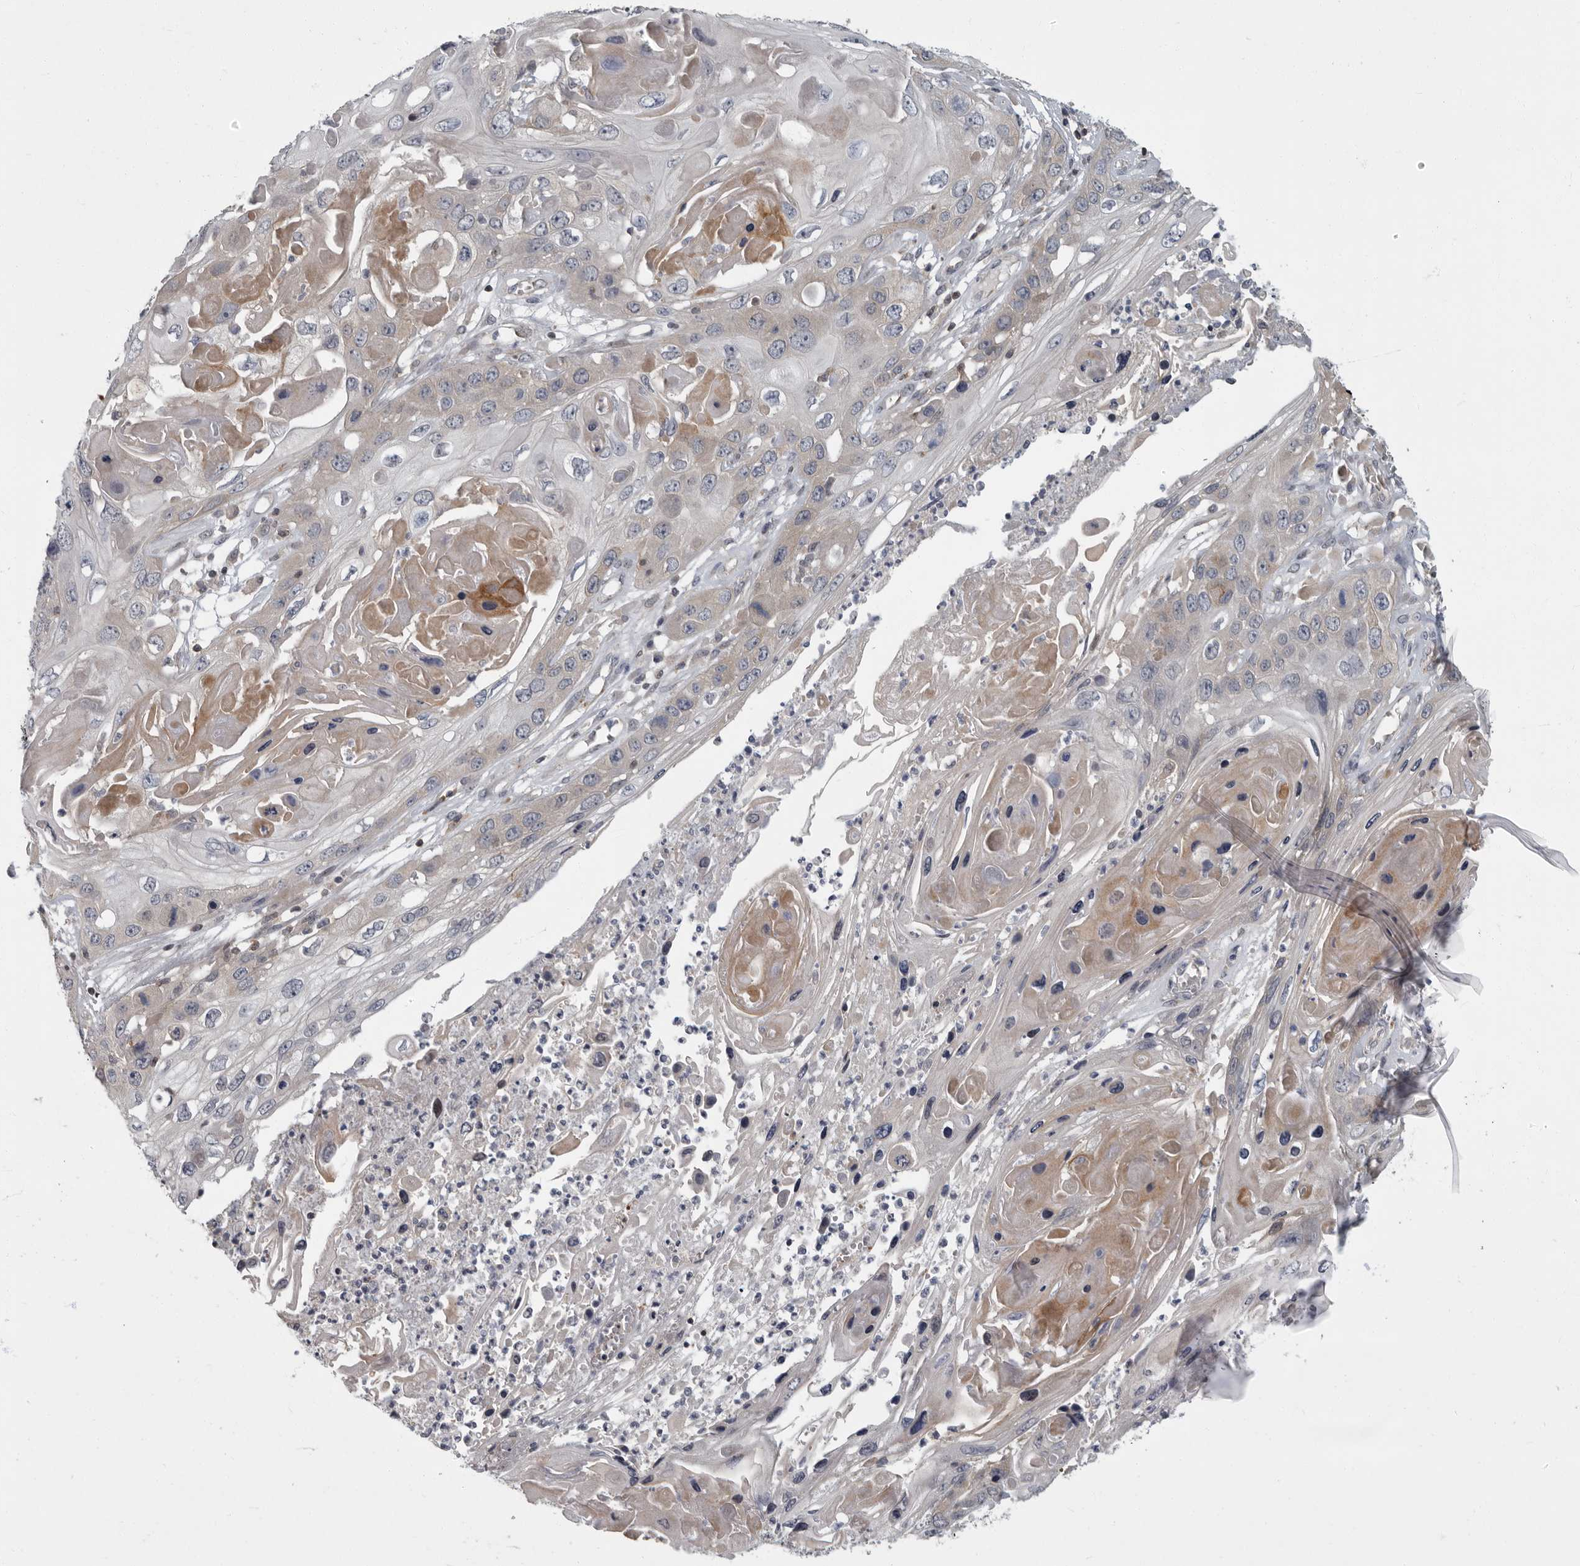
{"staining": {"intensity": "weak", "quantity": "<25%", "location": "cytoplasmic/membranous"}, "tissue": "skin cancer", "cell_type": "Tumor cells", "image_type": "cancer", "snomed": [{"axis": "morphology", "description": "Squamous cell carcinoma, NOS"}, {"axis": "topography", "description": "Skin"}], "caption": "Immunohistochemical staining of skin cancer exhibits no significant expression in tumor cells. (DAB (3,3'-diaminobenzidine) IHC visualized using brightfield microscopy, high magnification).", "gene": "PDE7A", "patient": {"sex": "male", "age": 55}}